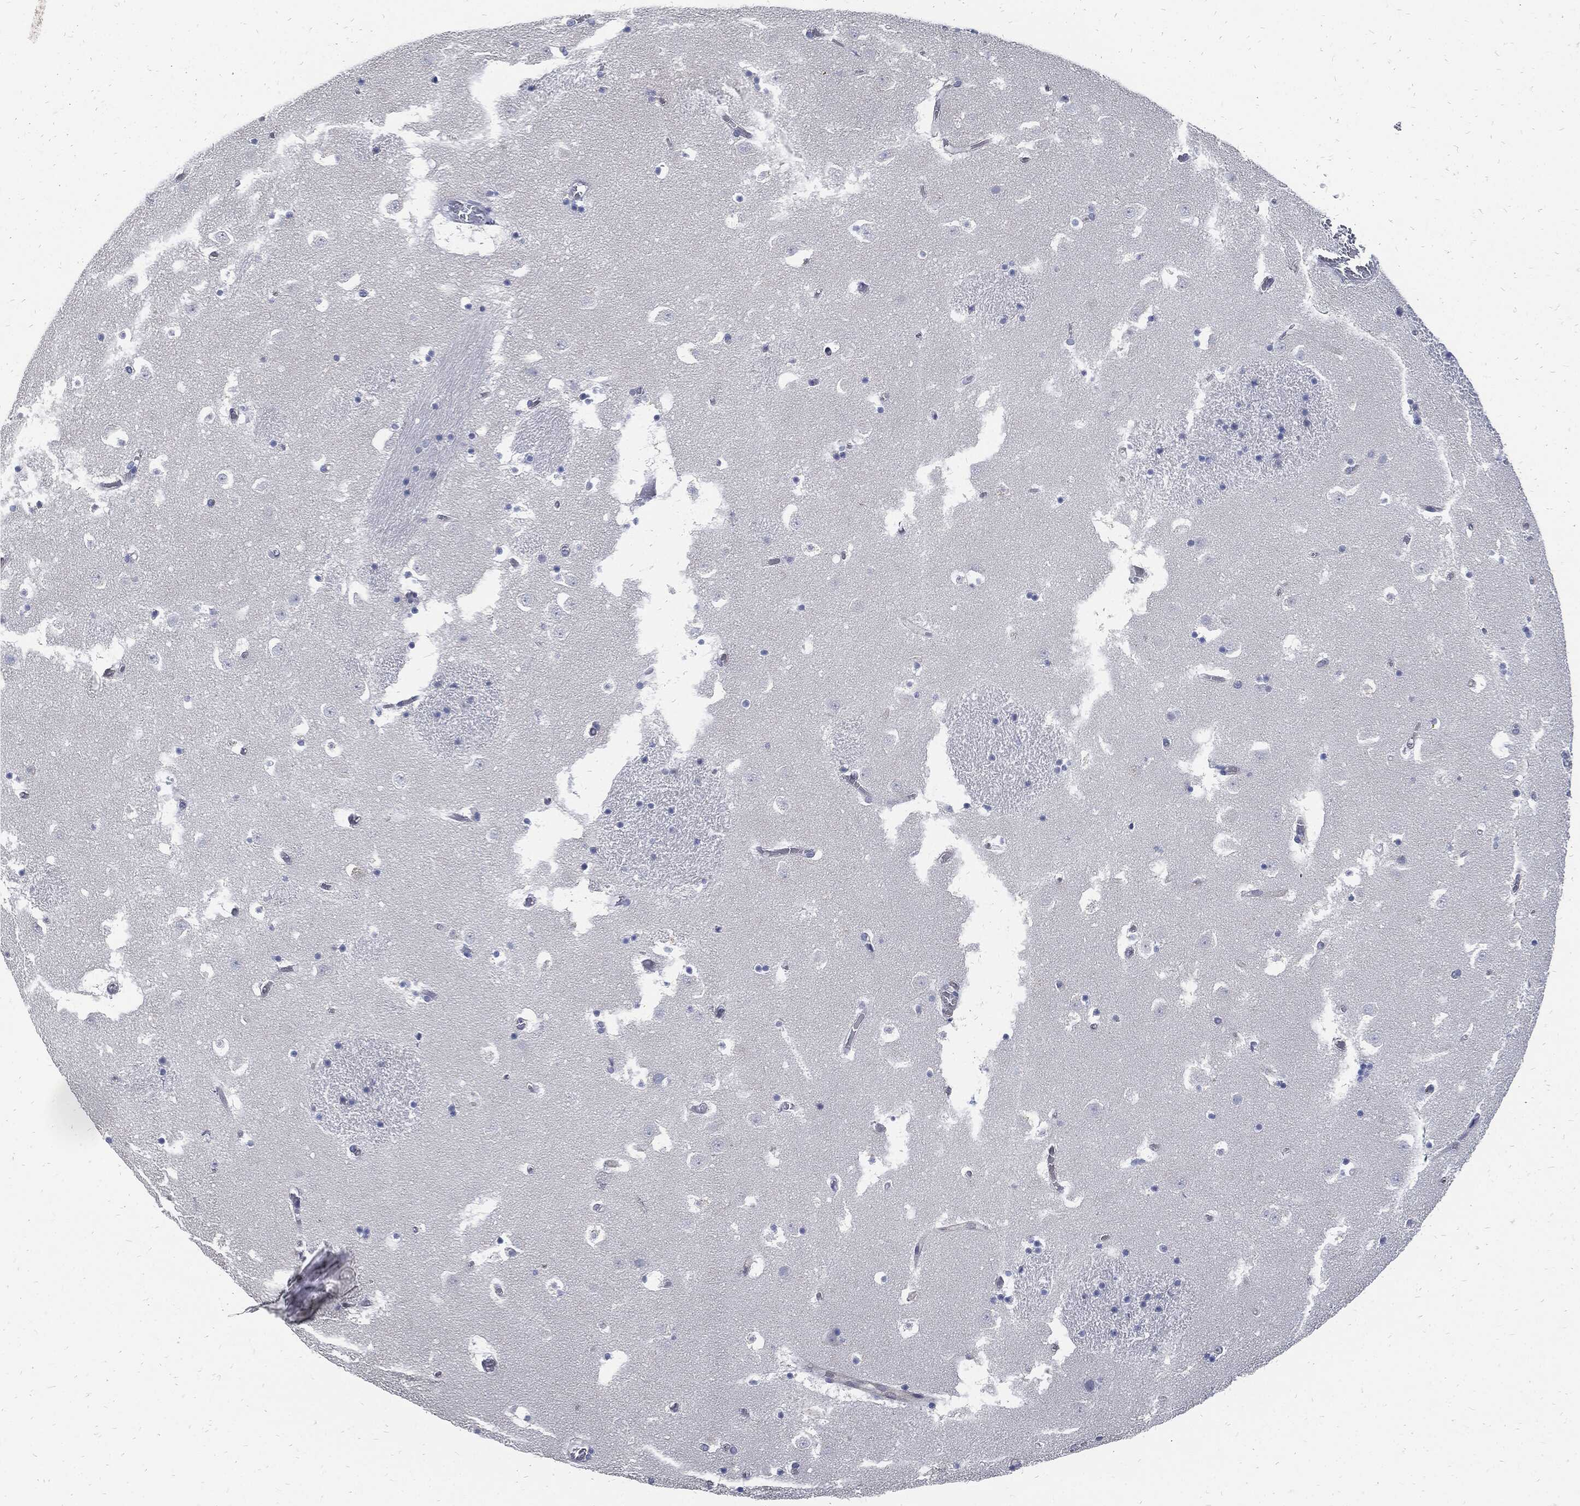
{"staining": {"intensity": "negative", "quantity": "none", "location": "none"}, "tissue": "caudate", "cell_type": "Glial cells", "image_type": "normal", "snomed": [{"axis": "morphology", "description": "Normal tissue, NOS"}, {"axis": "topography", "description": "Lateral ventricle wall"}], "caption": "Caudate was stained to show a protein in brown. There is no significant staining in glial cells. (DAB (3,3'-diaminobenzidine) immunohistochemistry (IHC), high magnification).", "gene": "MKI67", "patient": {"sex": "female", "age": 42}}